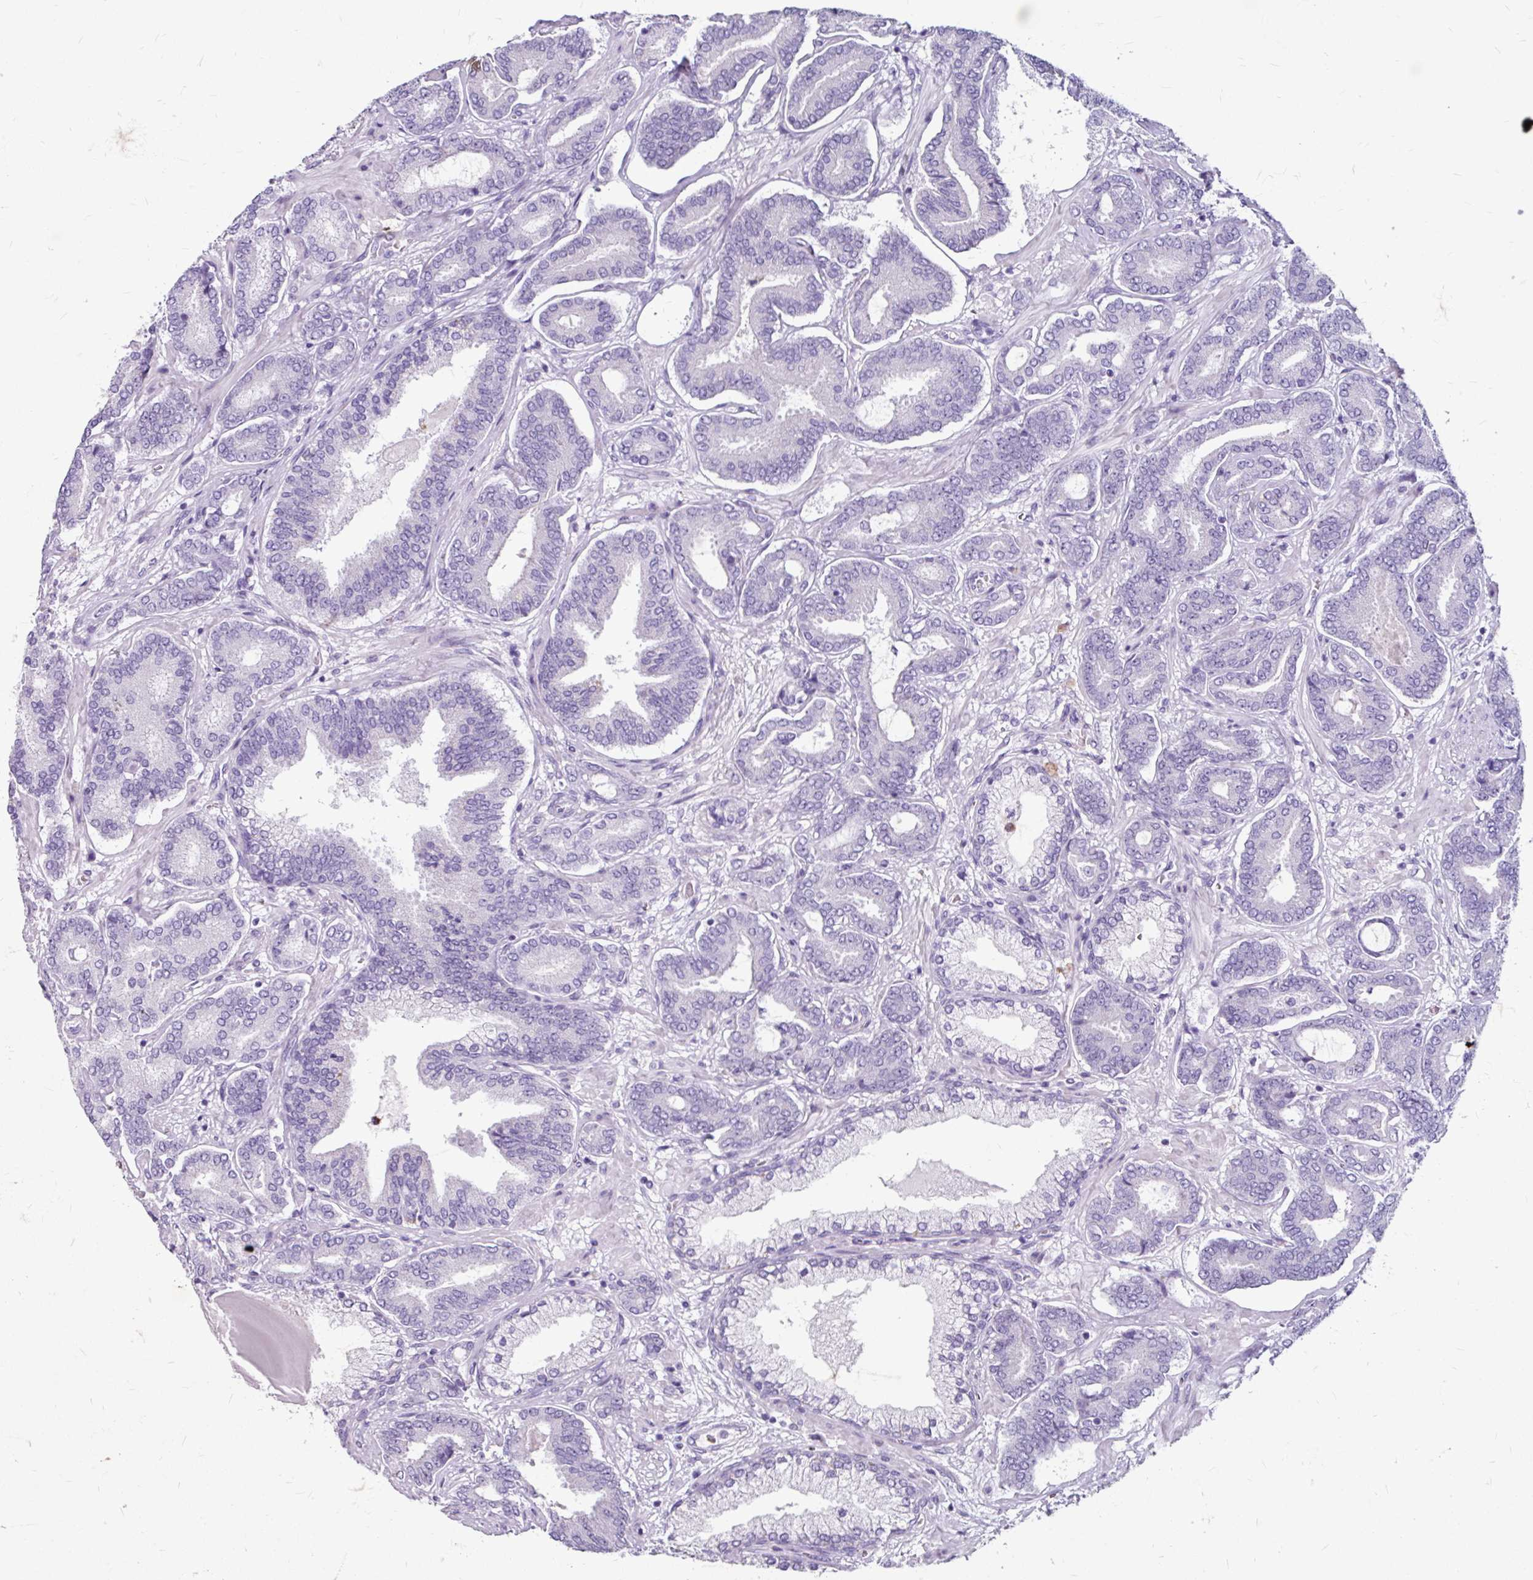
{"staining": {"intensity": "negative", "quantity": "none", "location": "none"}, "tissue": "prostate cancer", "cell_type": "Tumor cells", "image_type": "cancer", "snomed": [{"axis": "morphology", "description": "Adenocarcinoma, Low grade"}, {"axis": "topography", "description": "Prostate and seminal vesicle, NOS"}], "caption": "IHC histopathology image of human prostate cancer (adenocarcinoma (low-grade)) stained for a protein (brown), which reveals no positivity in tumor cells.", "gene": "ANKRD1", "patient": {"sex": "male", "age": 61}}